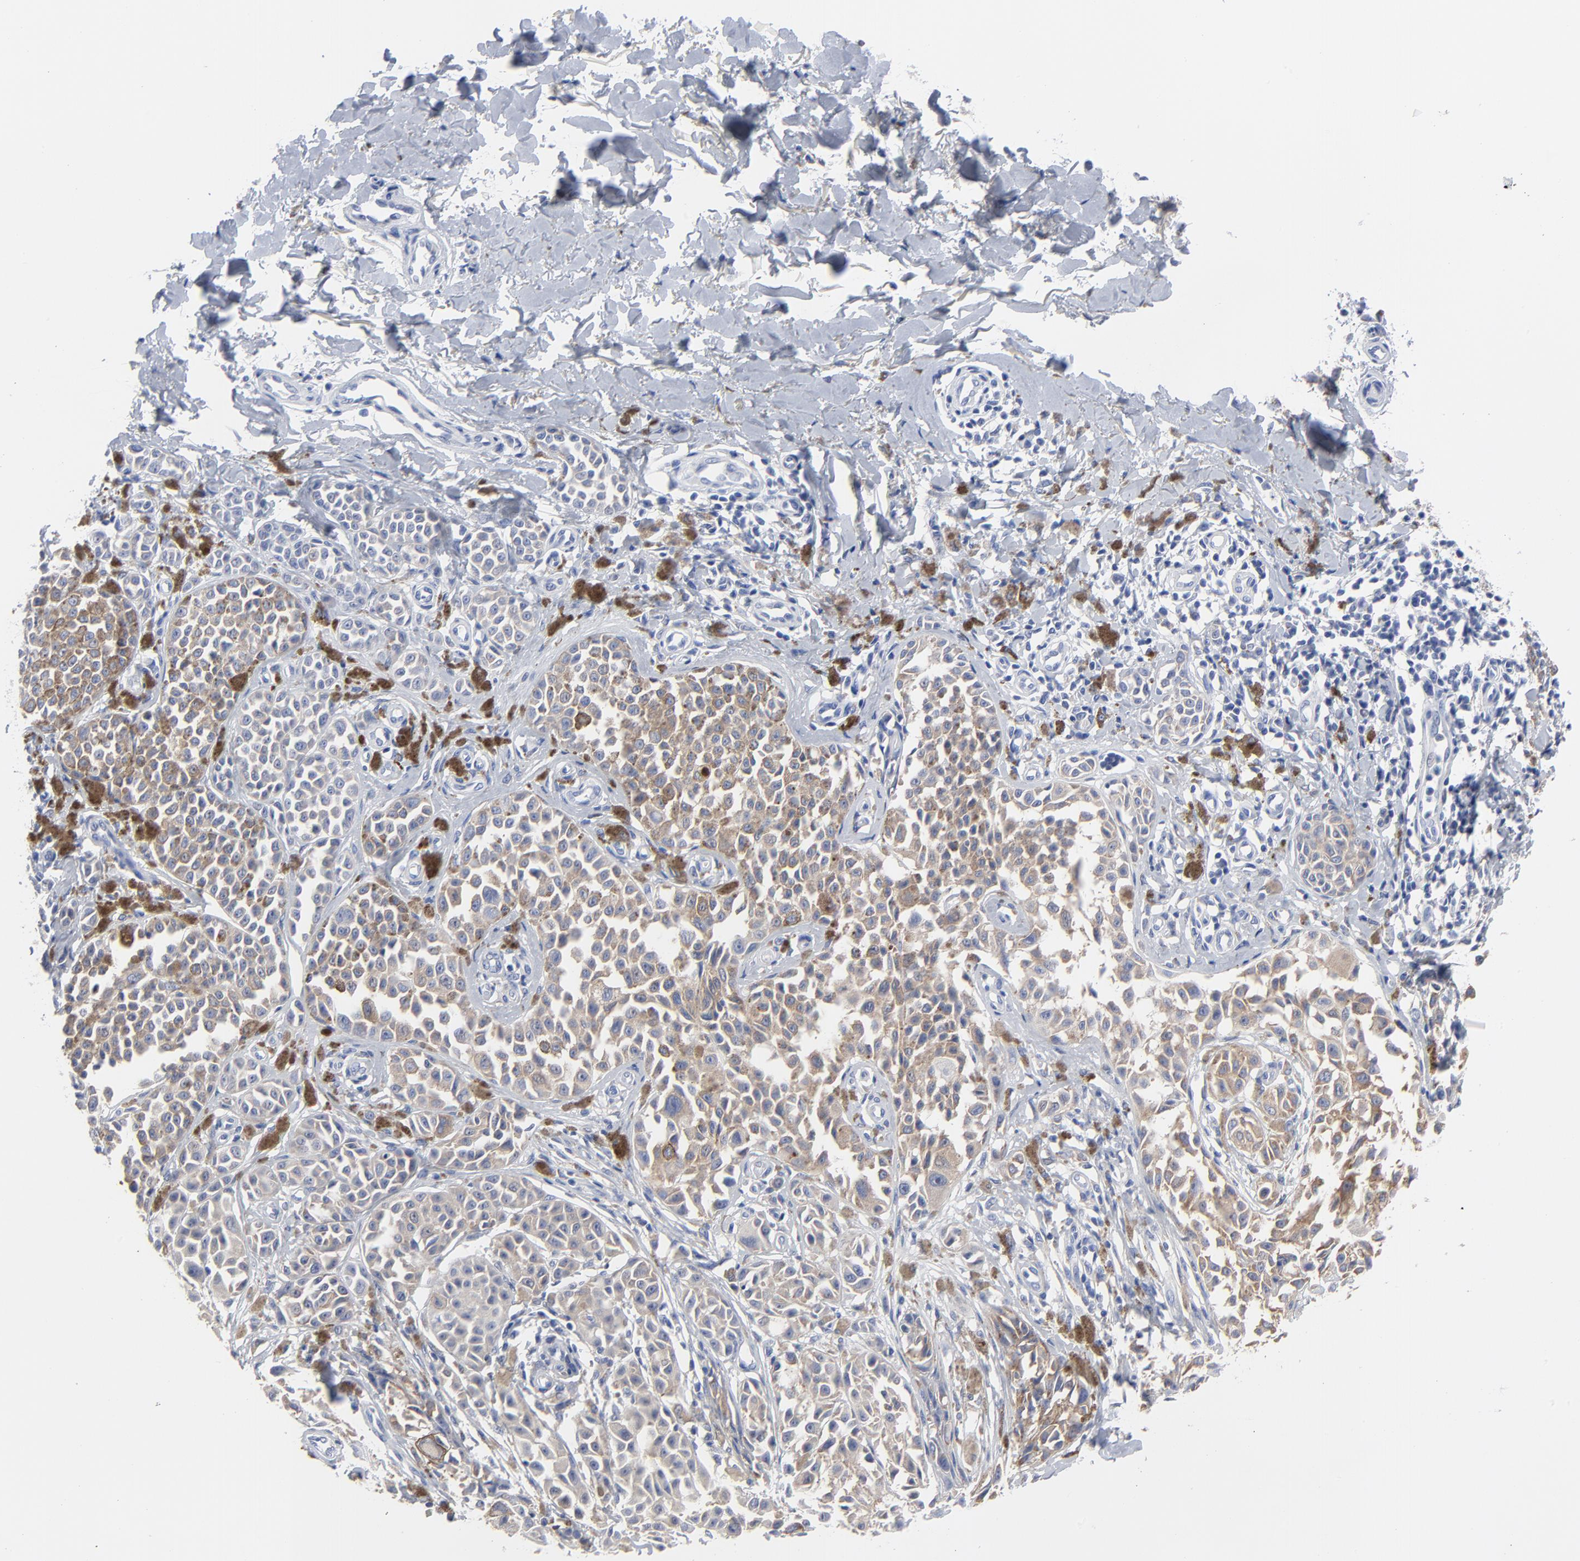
{"staining": {"intensity": "weak", "quantity": "25%-75%", "location": "cytoplasmic/membranous"}, "tissue": "melanoma", "cell_type": "Tumor cells", "image_type": "cancer", "snomed": [{"axis": "morphology", "description": "Malignant melanoma, NOS"}, {"axis": "topography", "description": "Skin"}], "caption": "Weak cytoplasmic/membranous protein staining is seen in about 25%-75% of tumor cells in malignant melanoma. (Brightfield microscopy of DAB IHC at high magnification).", "gene": "STAT2", "patient": {"sex": "female", "age": 38}}